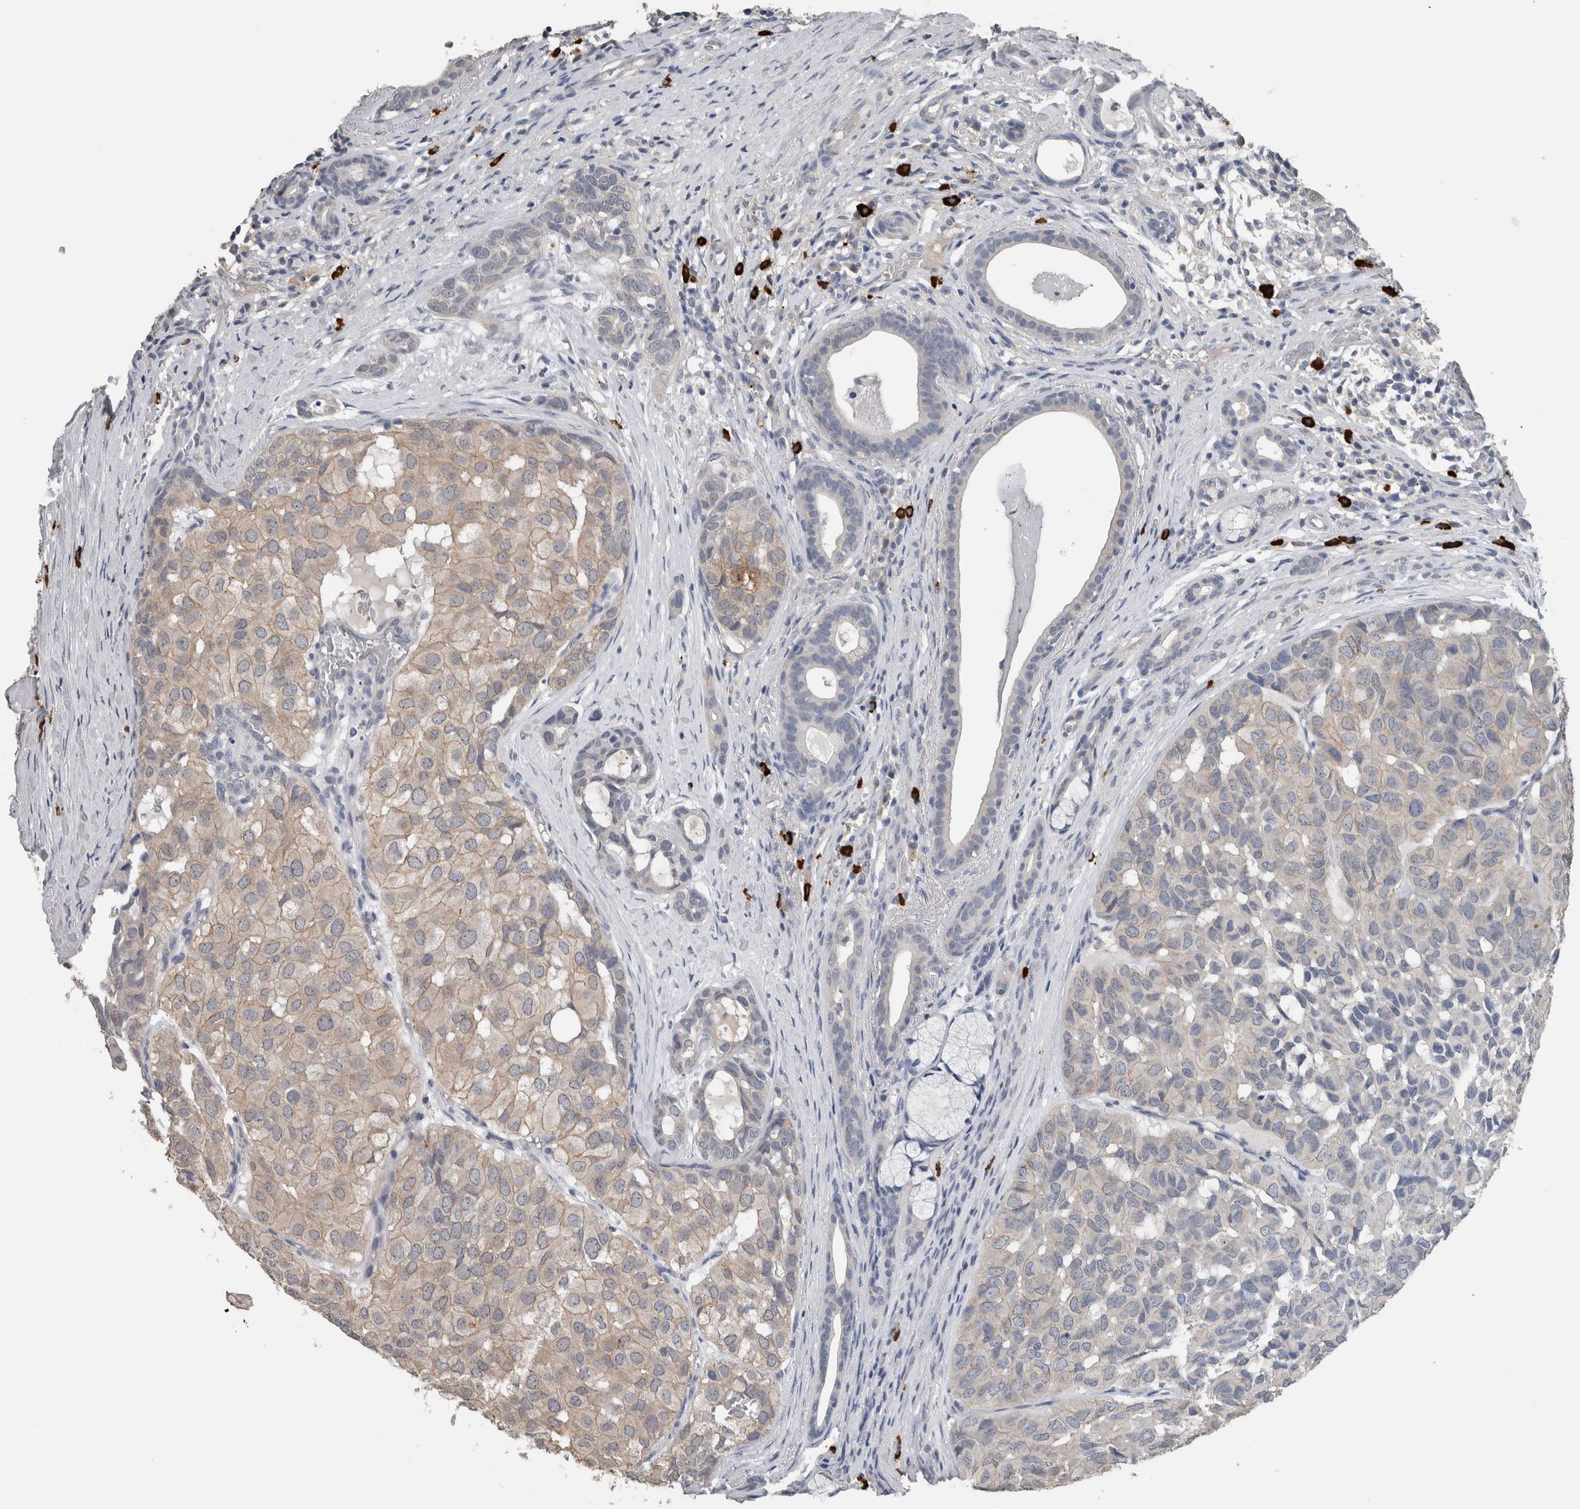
{"staining": {"intensity": "weak", "quantity": ">75%", "location": "cytoplasmic/membranous"}, "tissue": "head and neck cancer", "cell_type": "Tumor cells", "image_type": "cancer", "snomed": [{"axis": "morphology", "description": "Adenocarcinoma, NOS"}, {"axis": "topography", "description": "Salivary gland, NOS"}, {"axis": "topography", "description": "Head-Neck"}], "caption": "The immunohistochemical stain highlights weak cytoplasmic/membranous staining in tumor cells of head and neck cancer tissue.", "gene": "CRNN", "patient": {"sex": "female", "age": 76}}